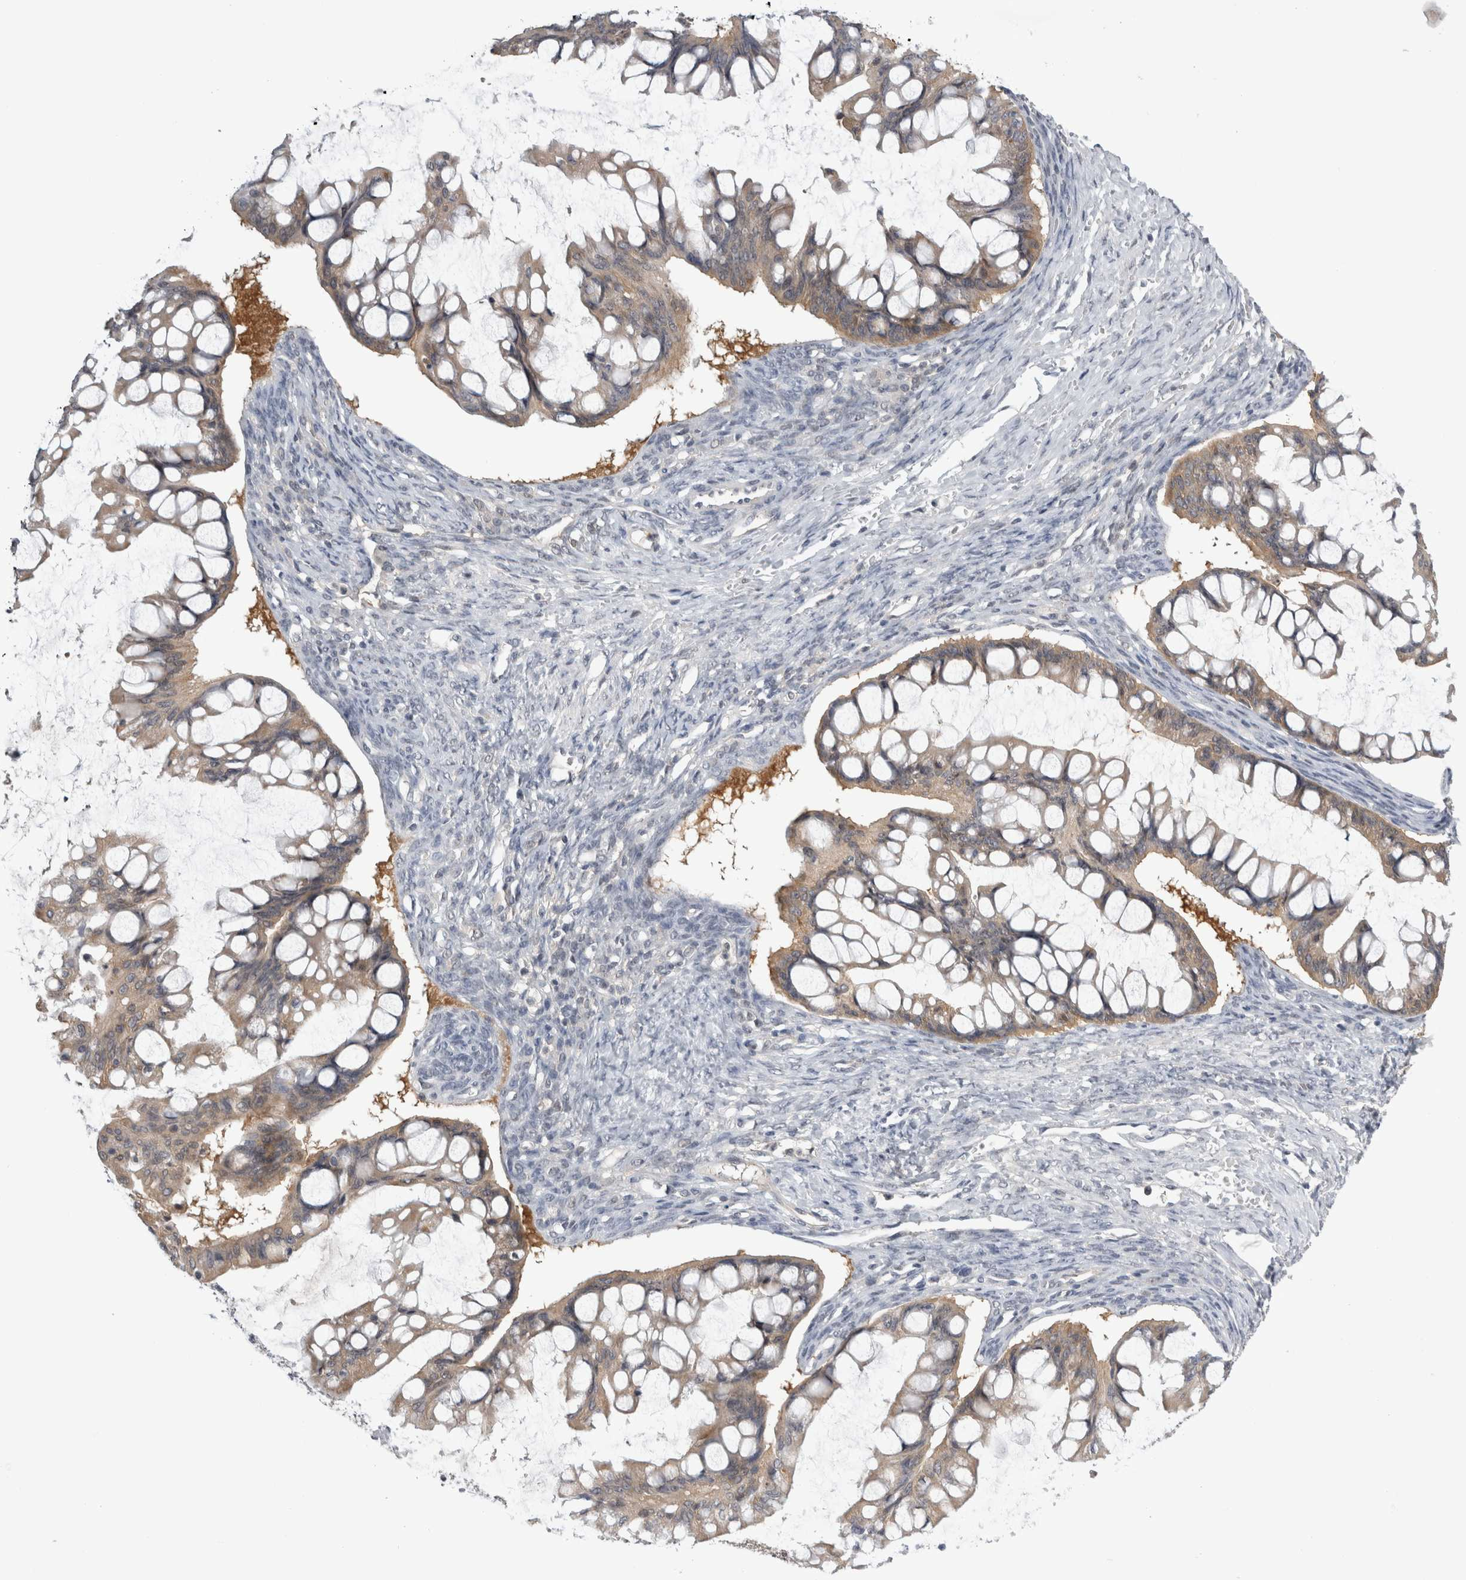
{"staining": {"intensity": "weak", "quantity": ">75%", "location": "cytoplasmic/membranous"}, "tissue": "ovarian cancer", "cell_type": "Tumor cells", "image_type": "cancer", "snomed": [{"axis": "morphology", "description": "Cystadenocarcinoma, mucinous, NOS"}, {"axis": "topography", "description": "Ovary"}], "caption": "About >75% of tumor cells in human ovarian cancer display weak cytoplasmic/membranous protein staining as visualized by brown immunohistochemical staining.", "gene": "PSMB2", "patient": {"sex": "female", "age": 73}}